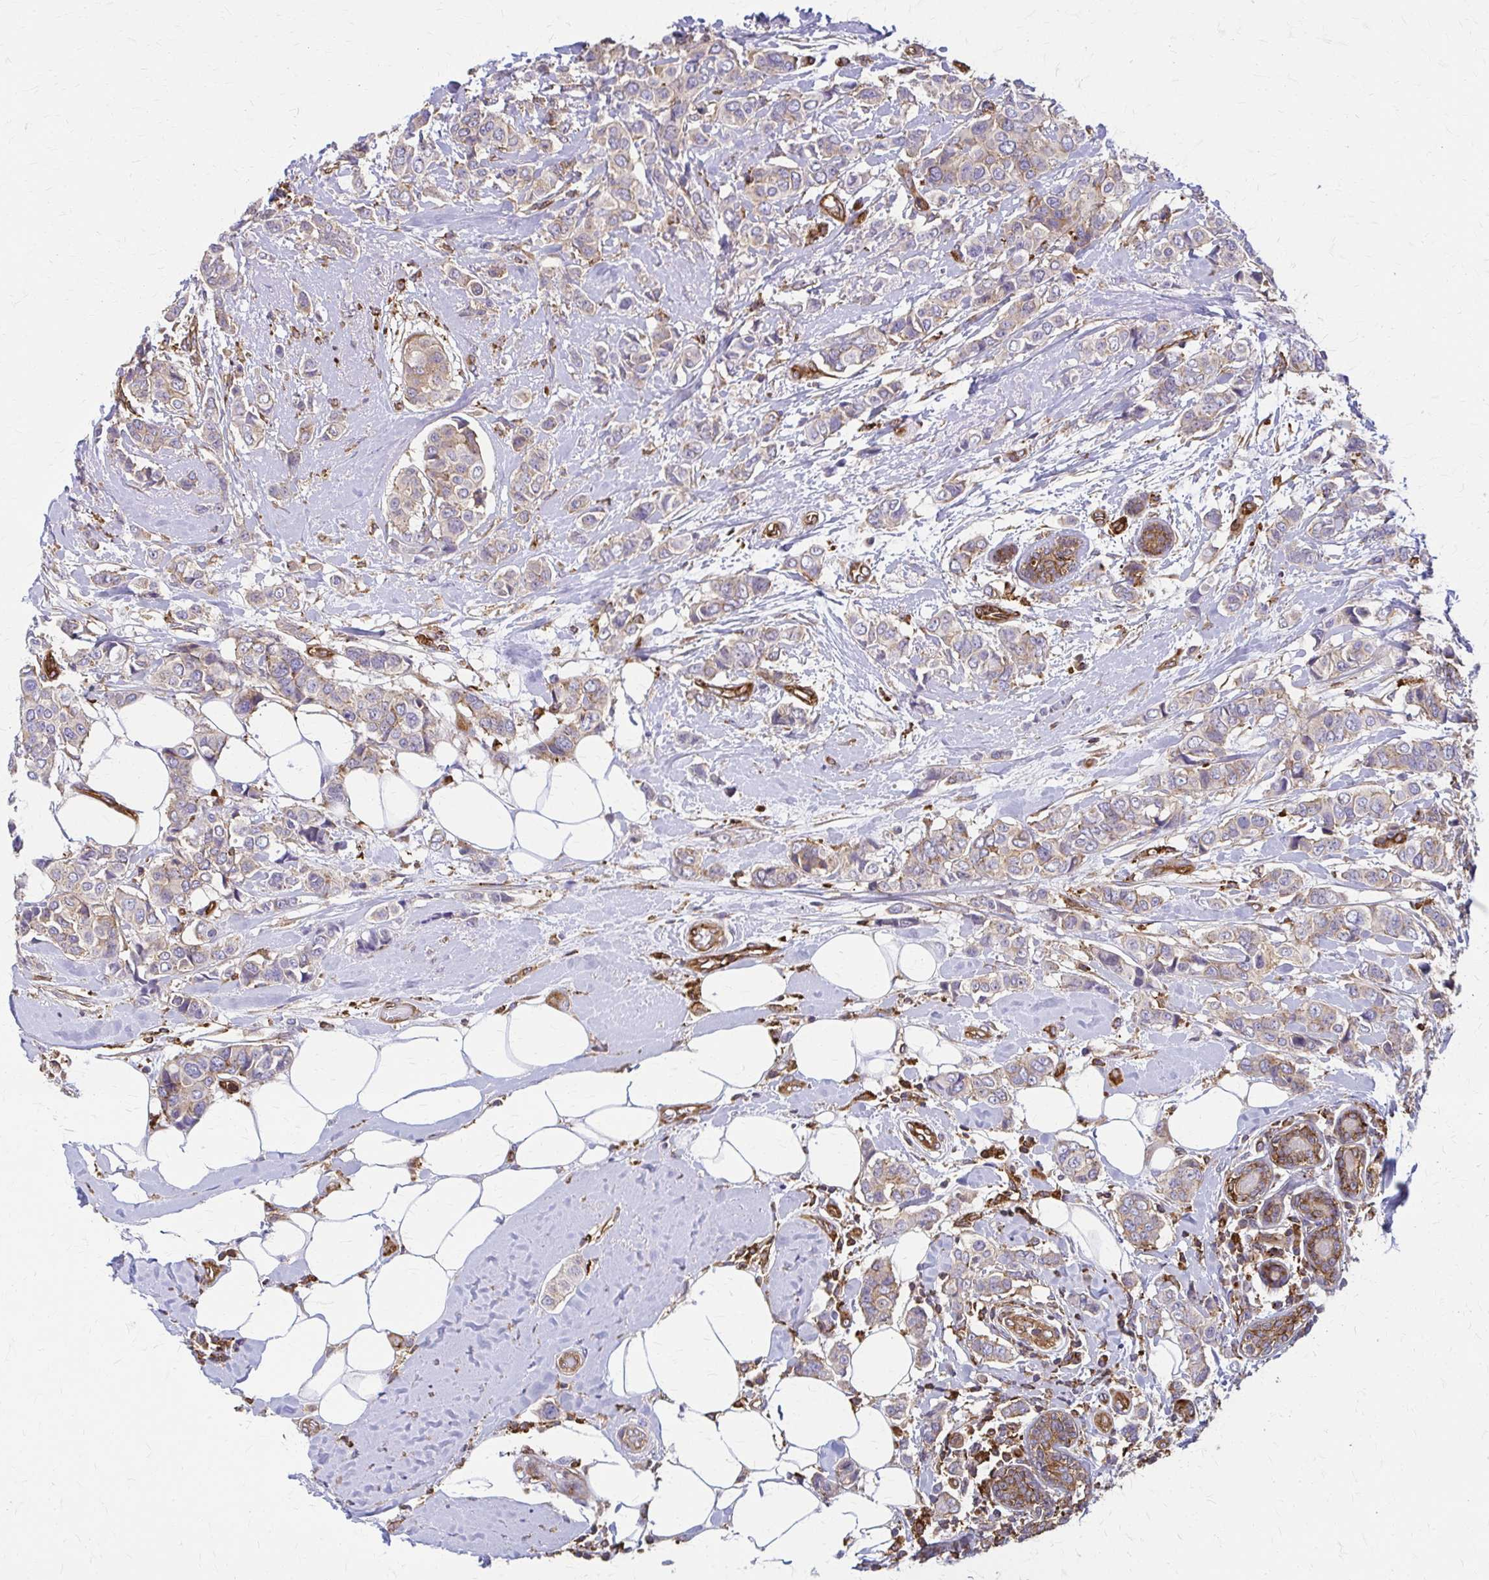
{"staining": {"intensity": "weak", "quantity": ">75%", "location": "cytoplasmic/membranous"}, "tissue": "breast cancer", "cell_type": "Tumor cells", "image_type": "cancer", "snomed": [{"axis": "morphology", "description": "Lobular carcinoma"}, {"axis": "topography", "description": "Breast"}], "caption": "Immunohistochemical staining of human breast cancer displays weak cytoplasmic/membranous protein positivity in approximately >75% of tumor cells.", "gene": "WASF2", "patient": {"sex": "female", "age": 51}}